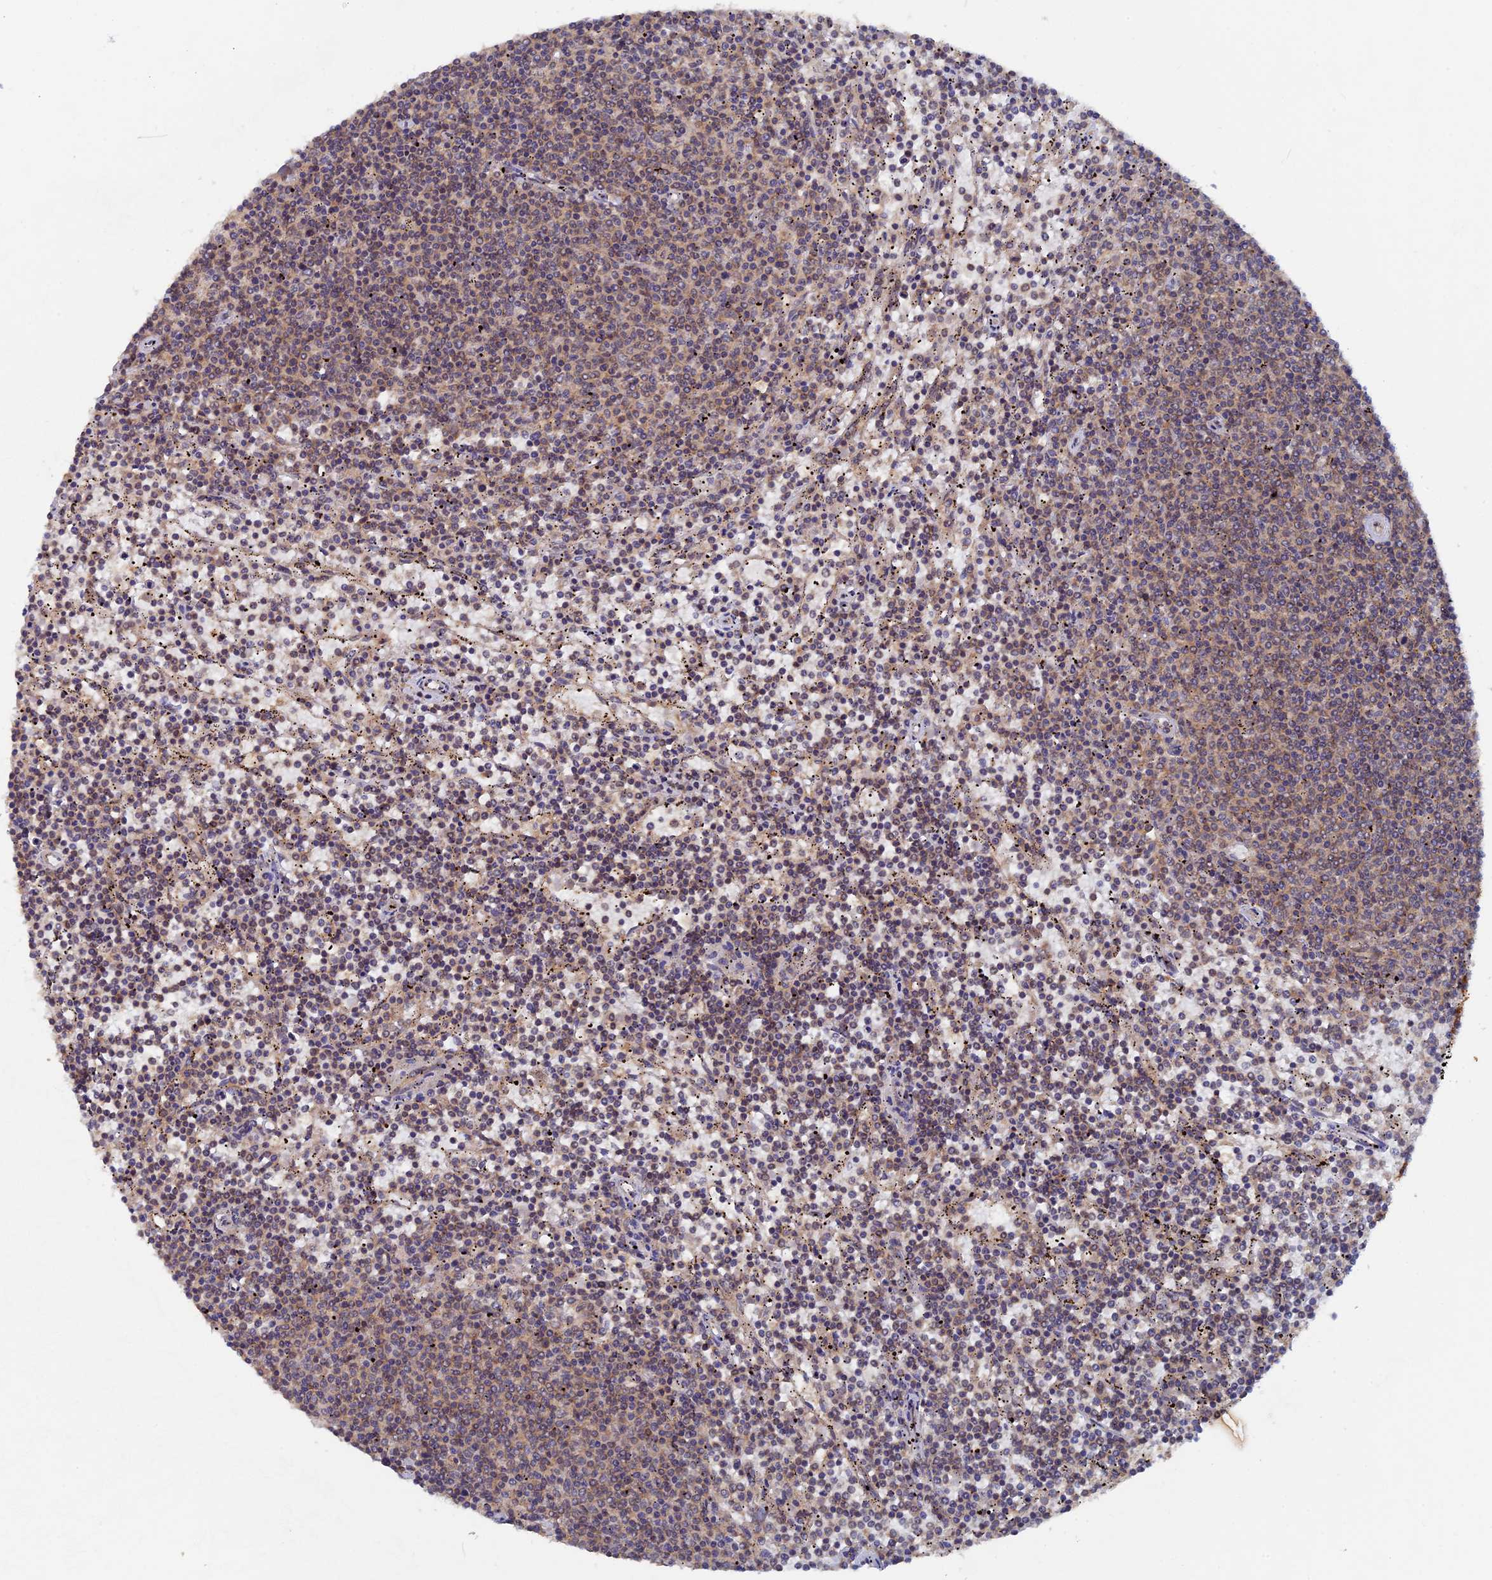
{"staining": {"intensity": "weak", "quantity": "<25%", "location": "cytoplasmic/membranous"}, "tissue": "lymphoma", "cell_type": "Tumor cells", "image_type": "cancer", "snomed": [{"axis": "morphology", "description": "Malignant lymphoma, non-Hodgkin's type, Low grade"}, {"axis": "topography", "description": "Spleen"}], "caption": "Image shows no protein positivity in tumor cells of lymphoma tissue.", "gene": "RAB15", "patient": {"sex": "female", "age": 50}}